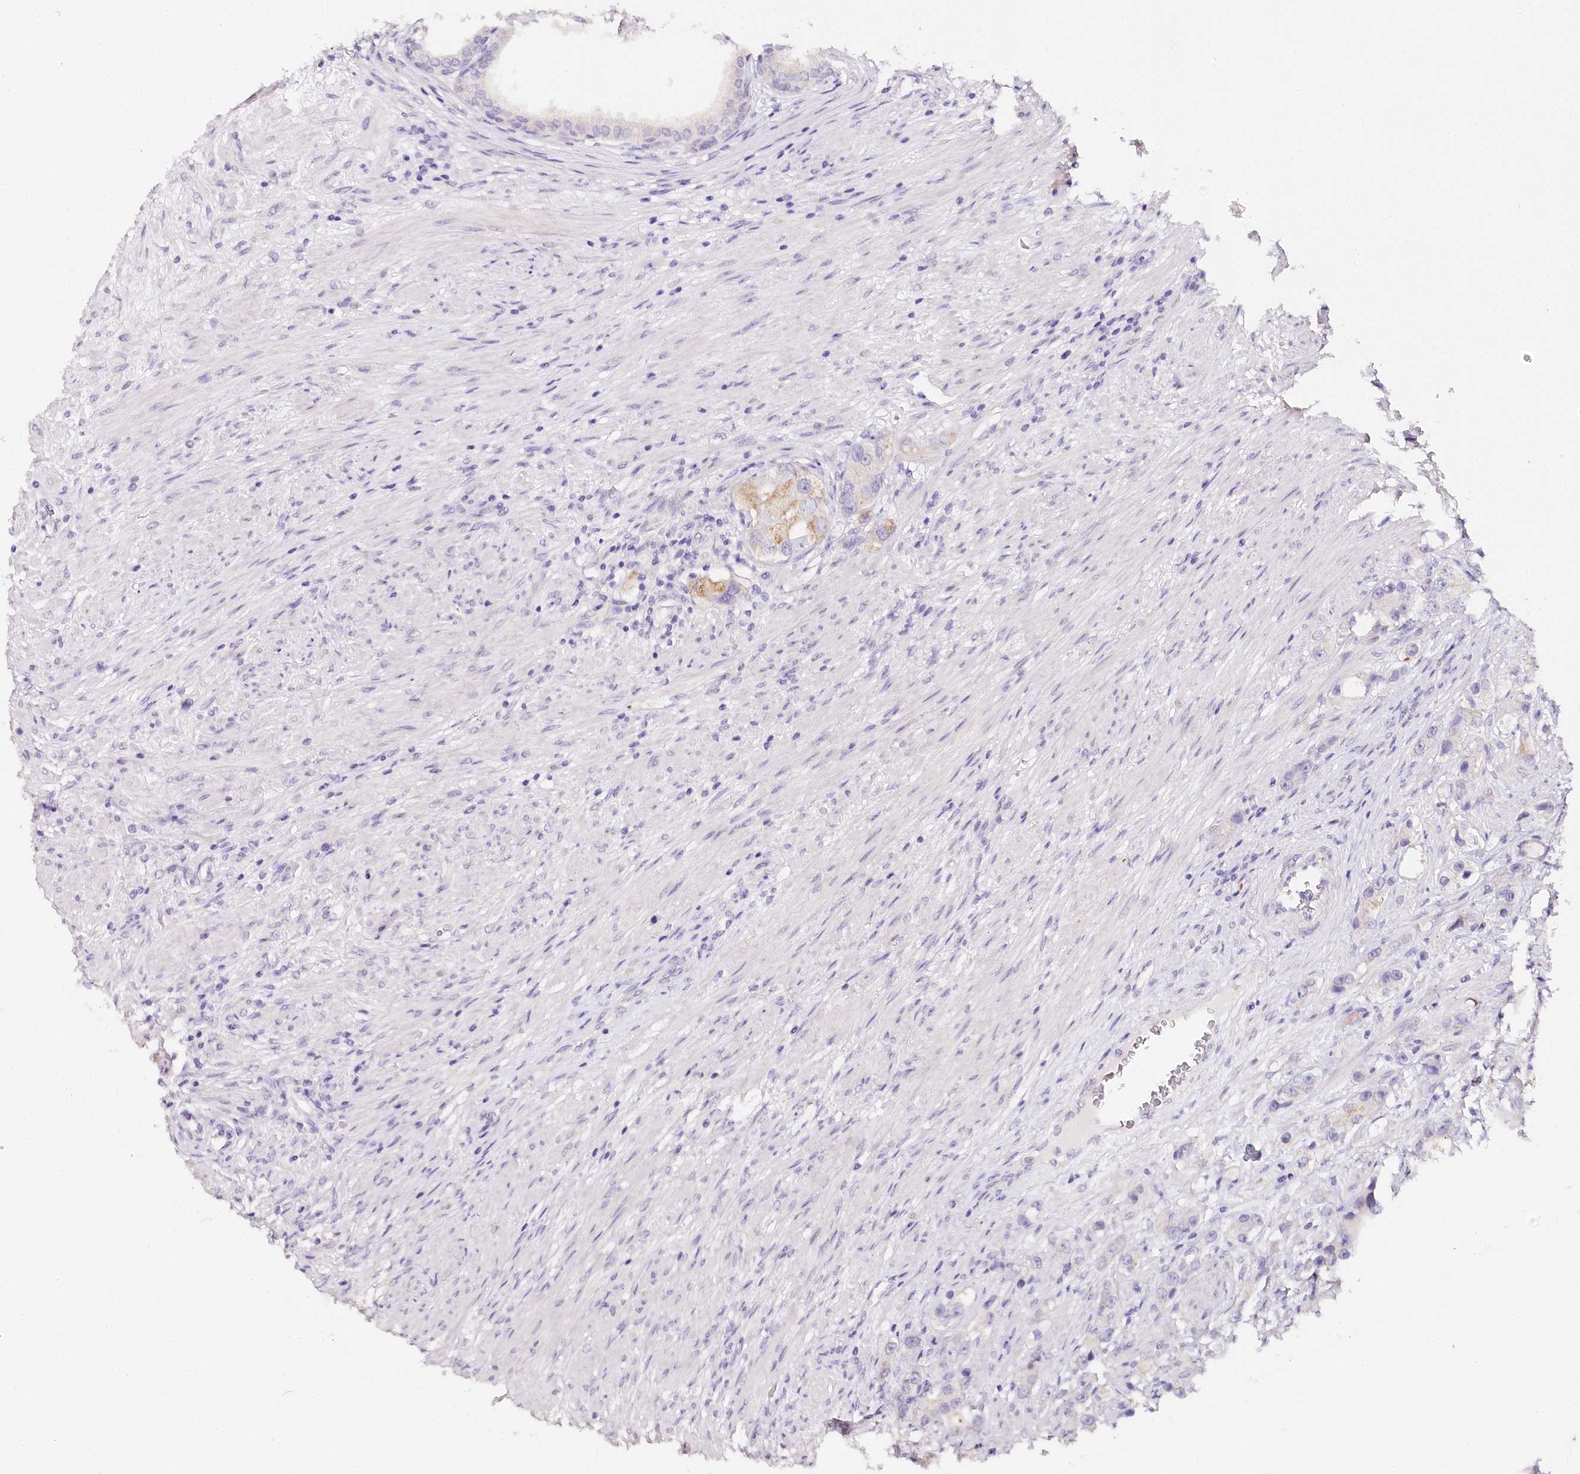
{"staining": {"intensity": "weak", "quantity": "<25%", "location": "cytoplasmic/membranous"}, "tissue": "prostate cancer", "cell_type": "Tumor cells", "image_type": "cancer", "snomed": [{"axis": "morphology", "description": "Adenocarcinoma, High grade"}, {"axis": "topography", "description": "Prostate"}], "caption": "This is a micrograph of immunohistochemistry staining of prostate high-grade adenocarcinoma, which shows no expression in tumor cells.", "gene": "TP53", "patient": {"sex": "male", "age": 63}}